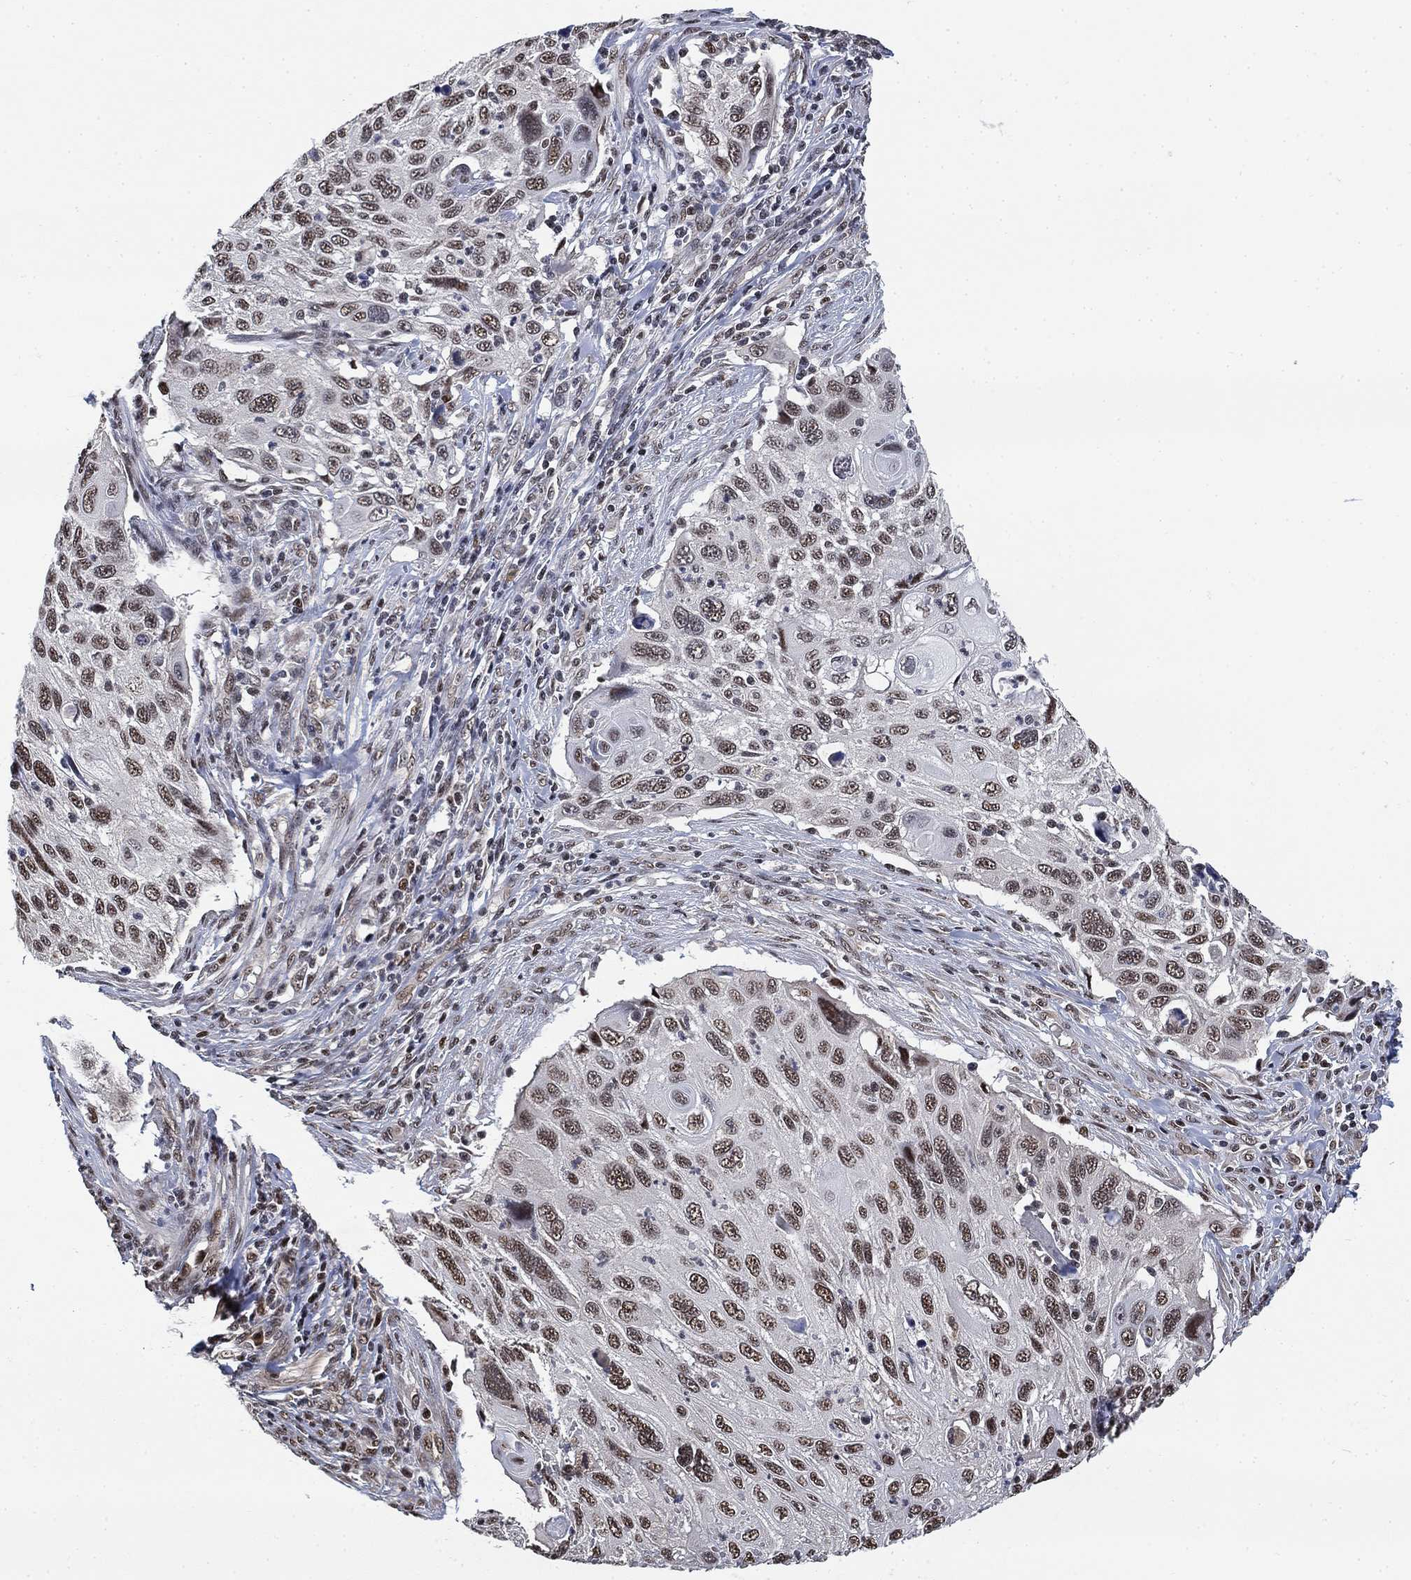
{"staining": {"intensity": "moderate", "quantity": "25%-75%", "location": "nuclear"}, "tissue": "cervical cancer", "cell_type": "Tumor cells", "image_type": "cancer", "snomed": [{"axis": "morphology", "description": "Squamous cell carcinoma, NOS"}, {"axis": "topography", "description": "Cervix"}], "caption": "Protein analysis of squamous cell carcinoma (cervical) tissue demonstrates moderate nuclear expression in about 25%-75% of tumor cells.", "gene": "ZSCAN30", "patient": {"sex": "female", "age": 70}}